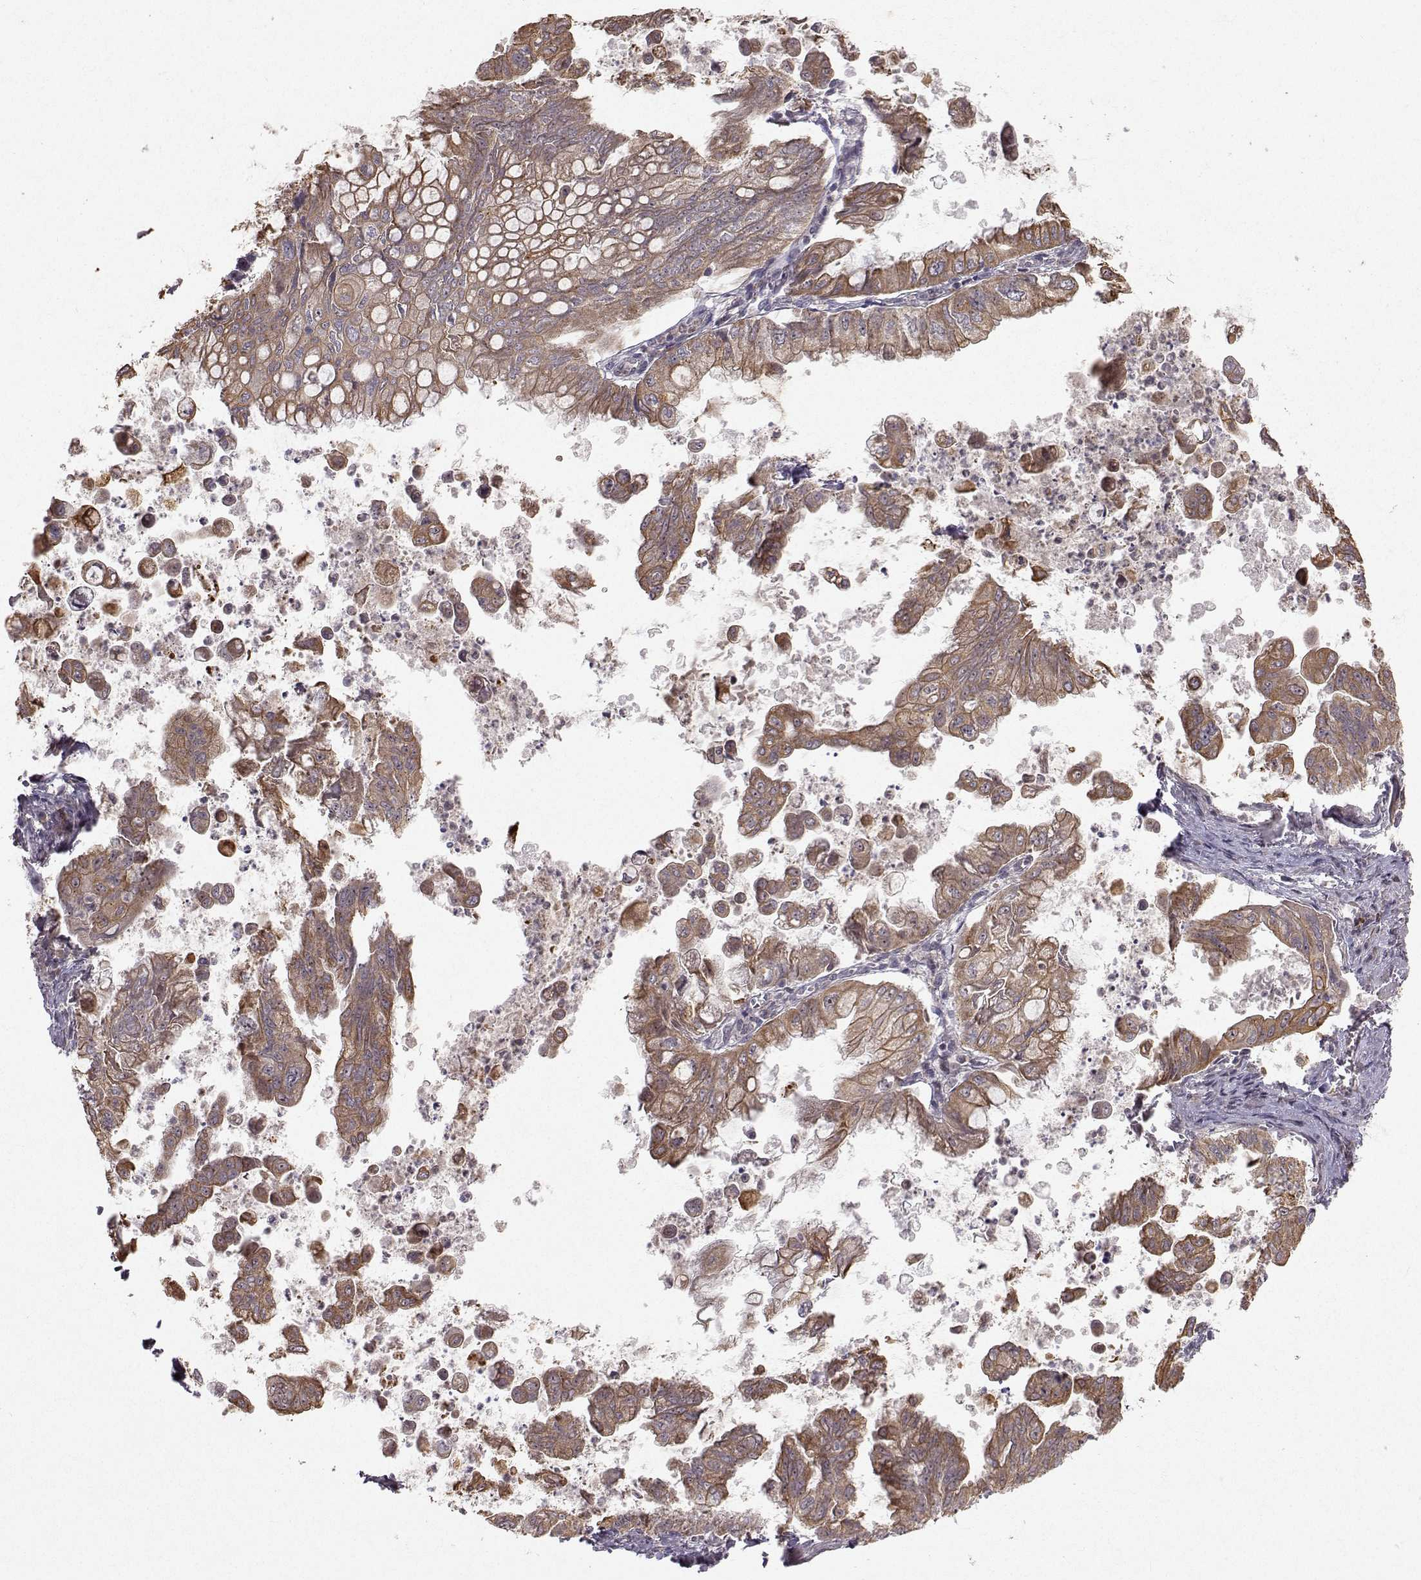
{"staining": {"intensity": "moderate", "quantity": "25%-75%", "location": "cytoplasmic/membranous"}, "tissue": "stomach cancer", "cell_type": "Tumor cells", "image_type": "cancer", "snomed": [{"axis": "morphology", "description": "Adenocarcinoma, NOS"}, {"axis": "topography", "description": "Stomach, upper"}], "caption": "Immunohistochemical staining of human stomach cancer (adenocarcinoma) displays moderate cytoplasmic/membranous protein positivity in approximately 25%-75% of tumor cells. (Stains: DAB (3,3'-diaminobenzidine) in brown, nuclei in blue, Microscopy: brightfield microscopy at high magnification).", "gene": "APC", "patient": {"sex": "male", "age": 80}}